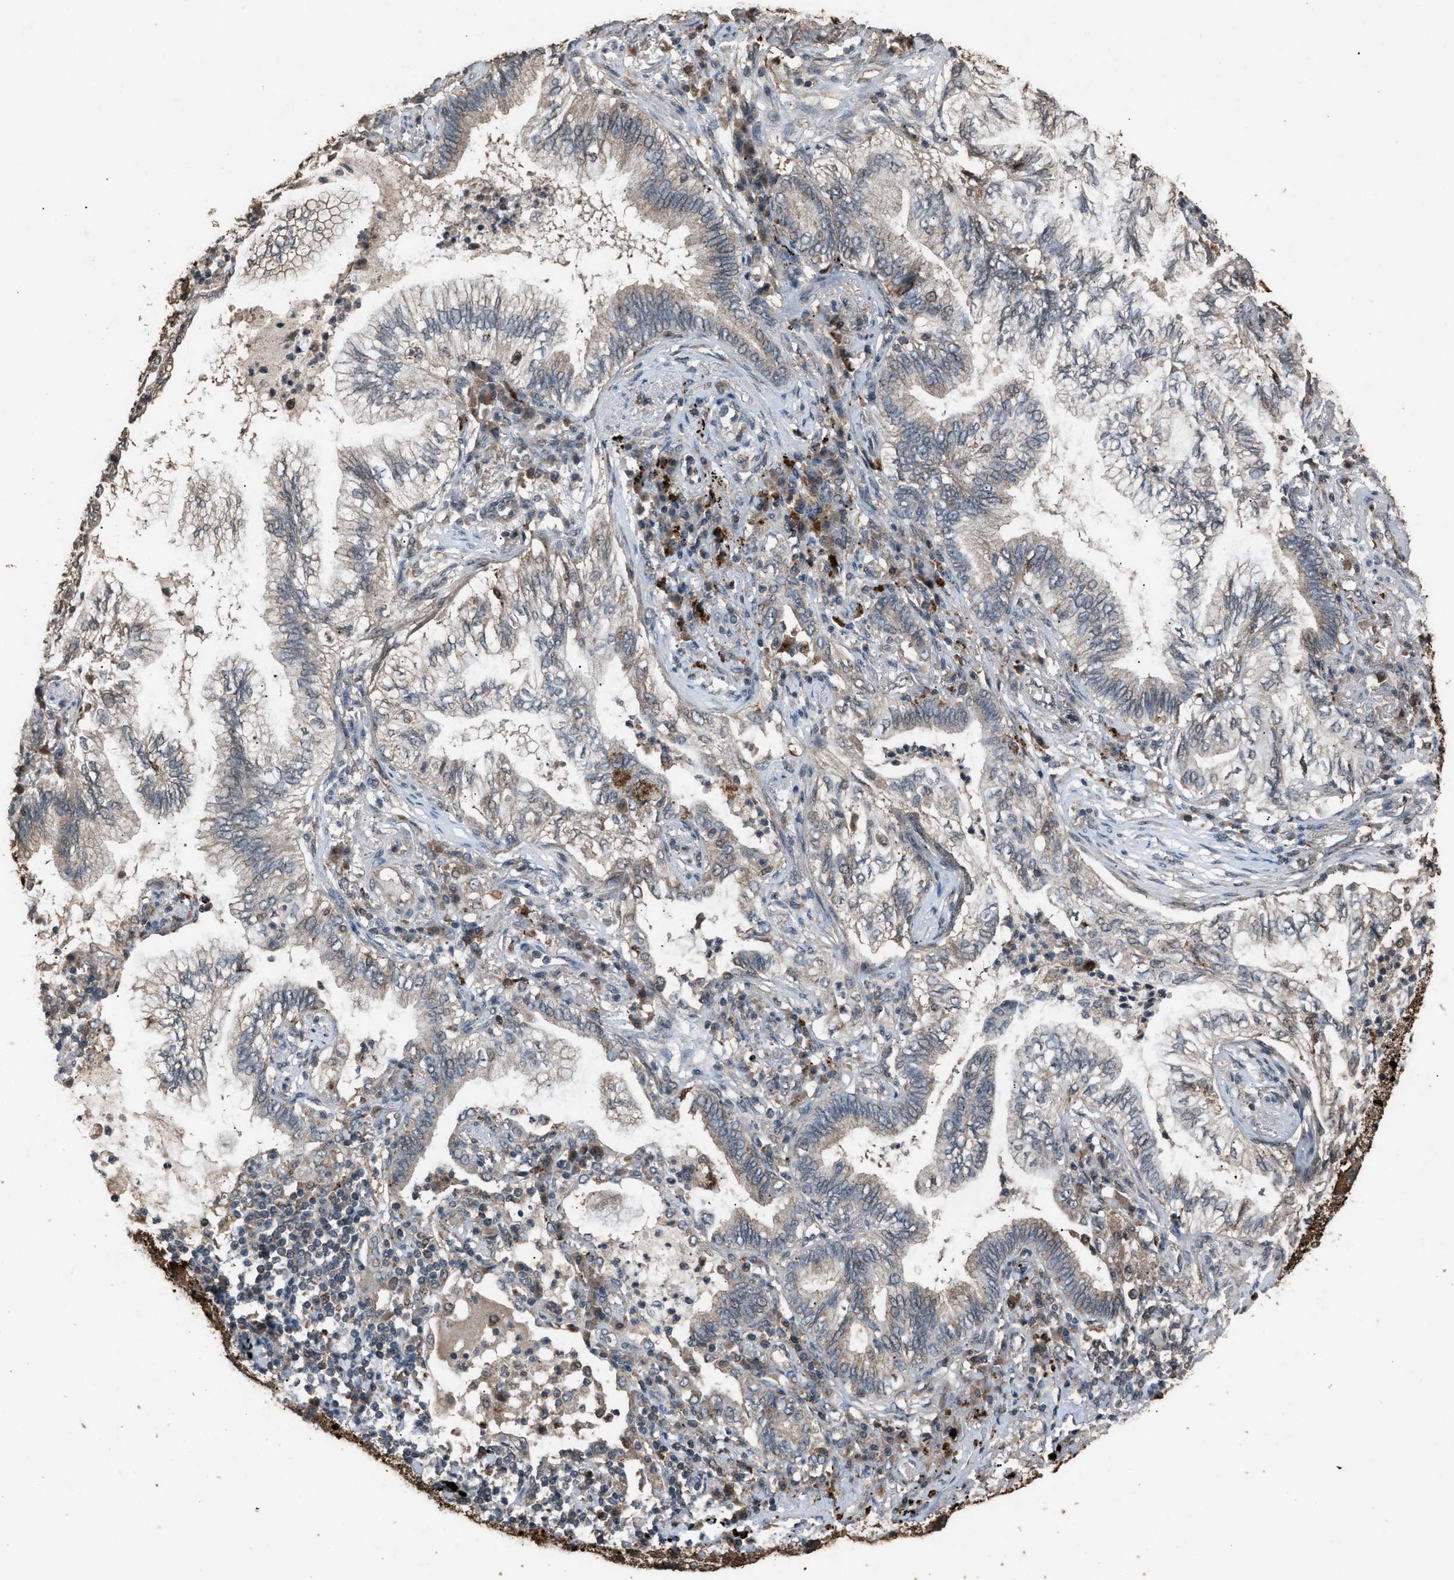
{"staining": {"intensity": "weak", "quantity": "<25%", "location": "cytoplasmic/membranous"}, "tissue": "lung cancer", "cell_type": "Tumor cells", "image_type": "cancer", "snomed": [{"axis": "morphology", "description": "Normal tissue, NOS"}, {"axis": "morphology", "description": "Adenocarcinoma, NOS"}, {"axis": "topography", "description": "Bronchus"}, {"axis": "topography", "description": "Lung"}], "caption": "Tumor cells are negative for protein expression in human lung cancer (adenocarcinoma).", "gene": "PSMD1", "patient": {"sex": "female", "age": 70}}